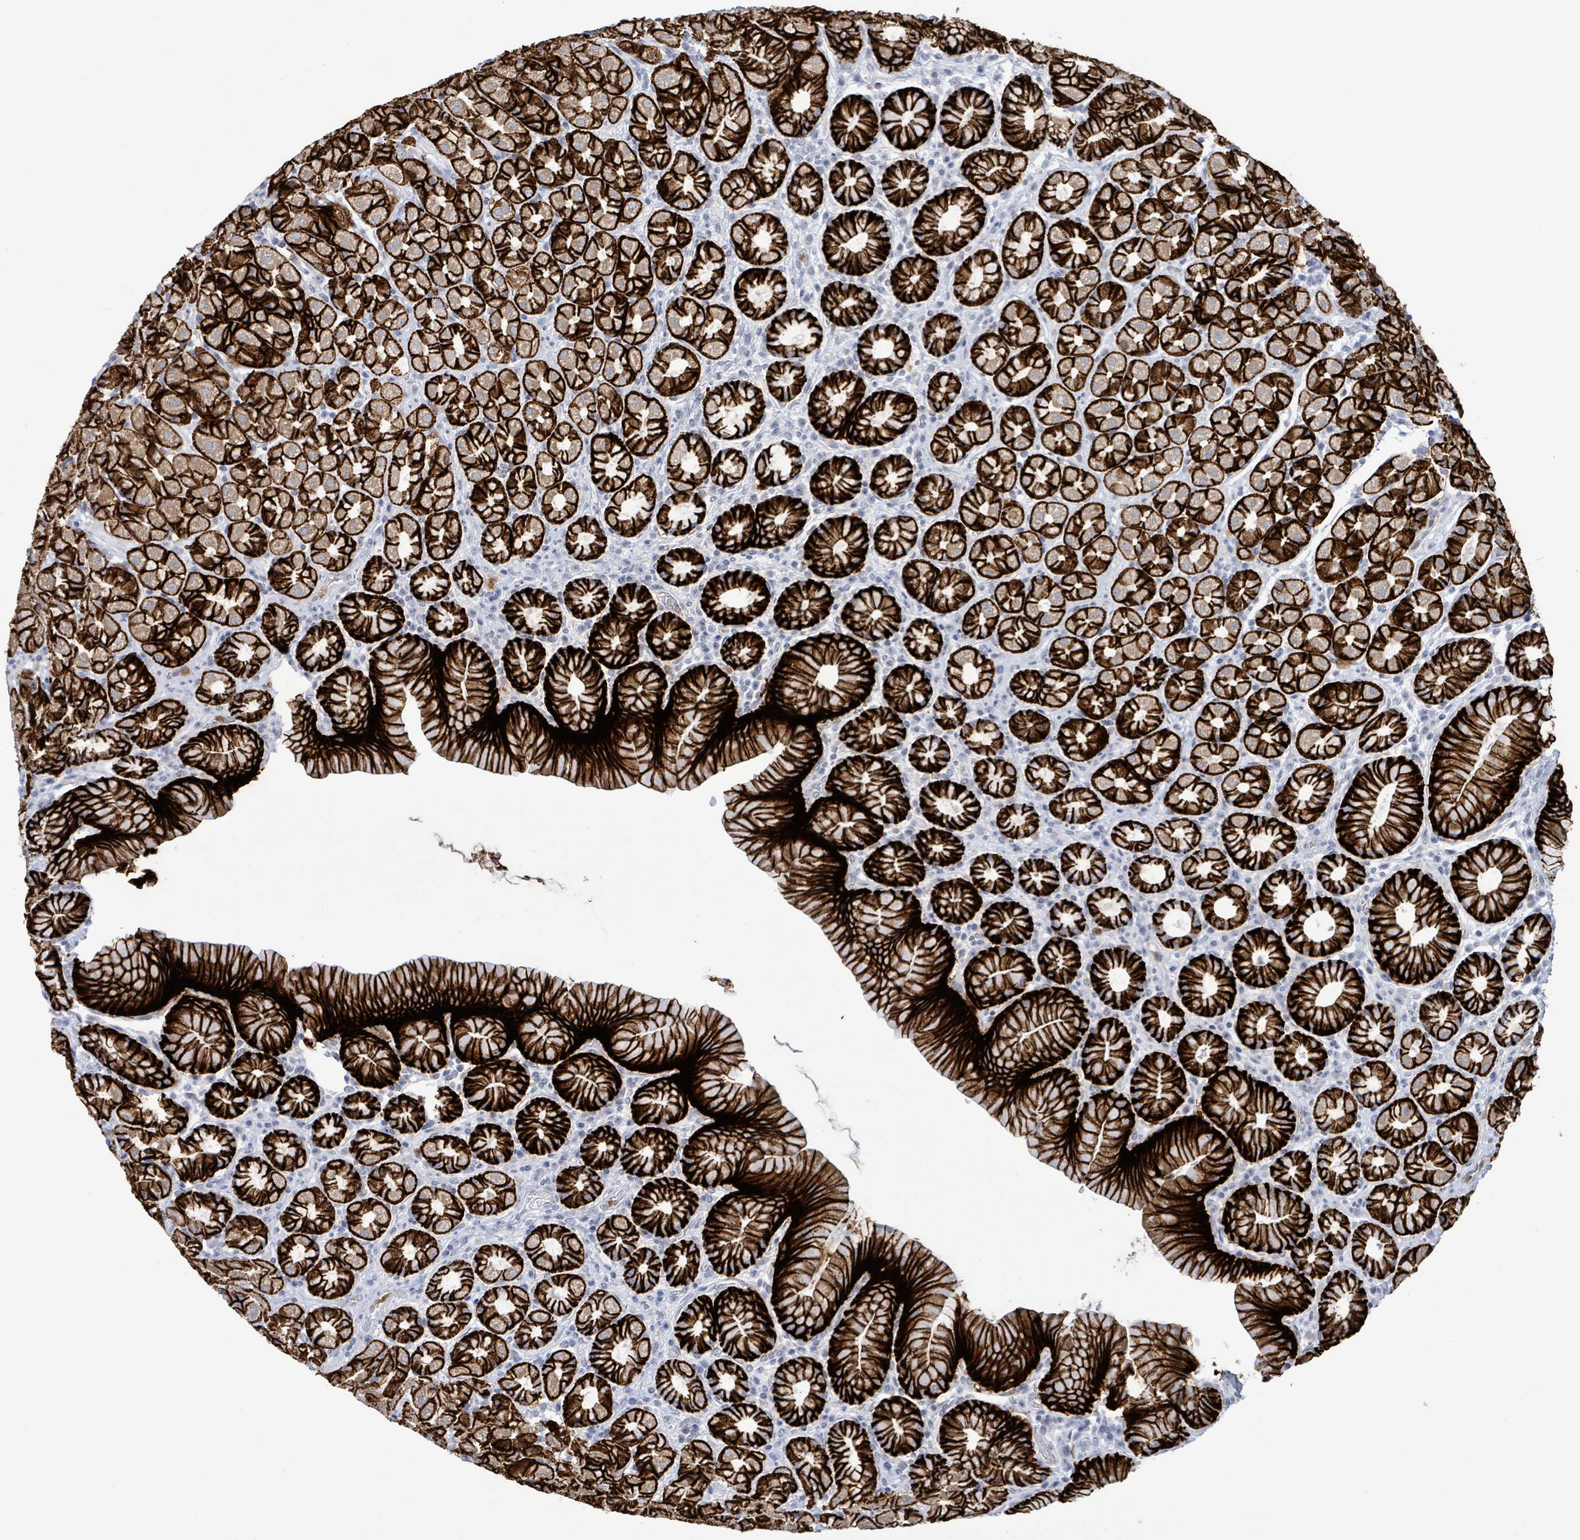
{"staining": {"intensity": "strong", "quantity": ">75%", "location": "cytoplasmic/membranous"}, "tissue": "stomach", "cell_type": "Glandular cells", "image_type": "normal", "snomed": [{"axis": "morphology", "description": "Normal tissue, NOS"}, {"axis": "topography", "description": "Stomach, upper"}, {"axis": "topography", "description": "Stomach"}], "caption": "Brown immunohistochemical staining in benign human stomach shows strong cytoplasmic/membranous expression in about >75% of glandular cells.", "gene": "LCLAT1", "patient": {"sex": "male", "age": 68}}